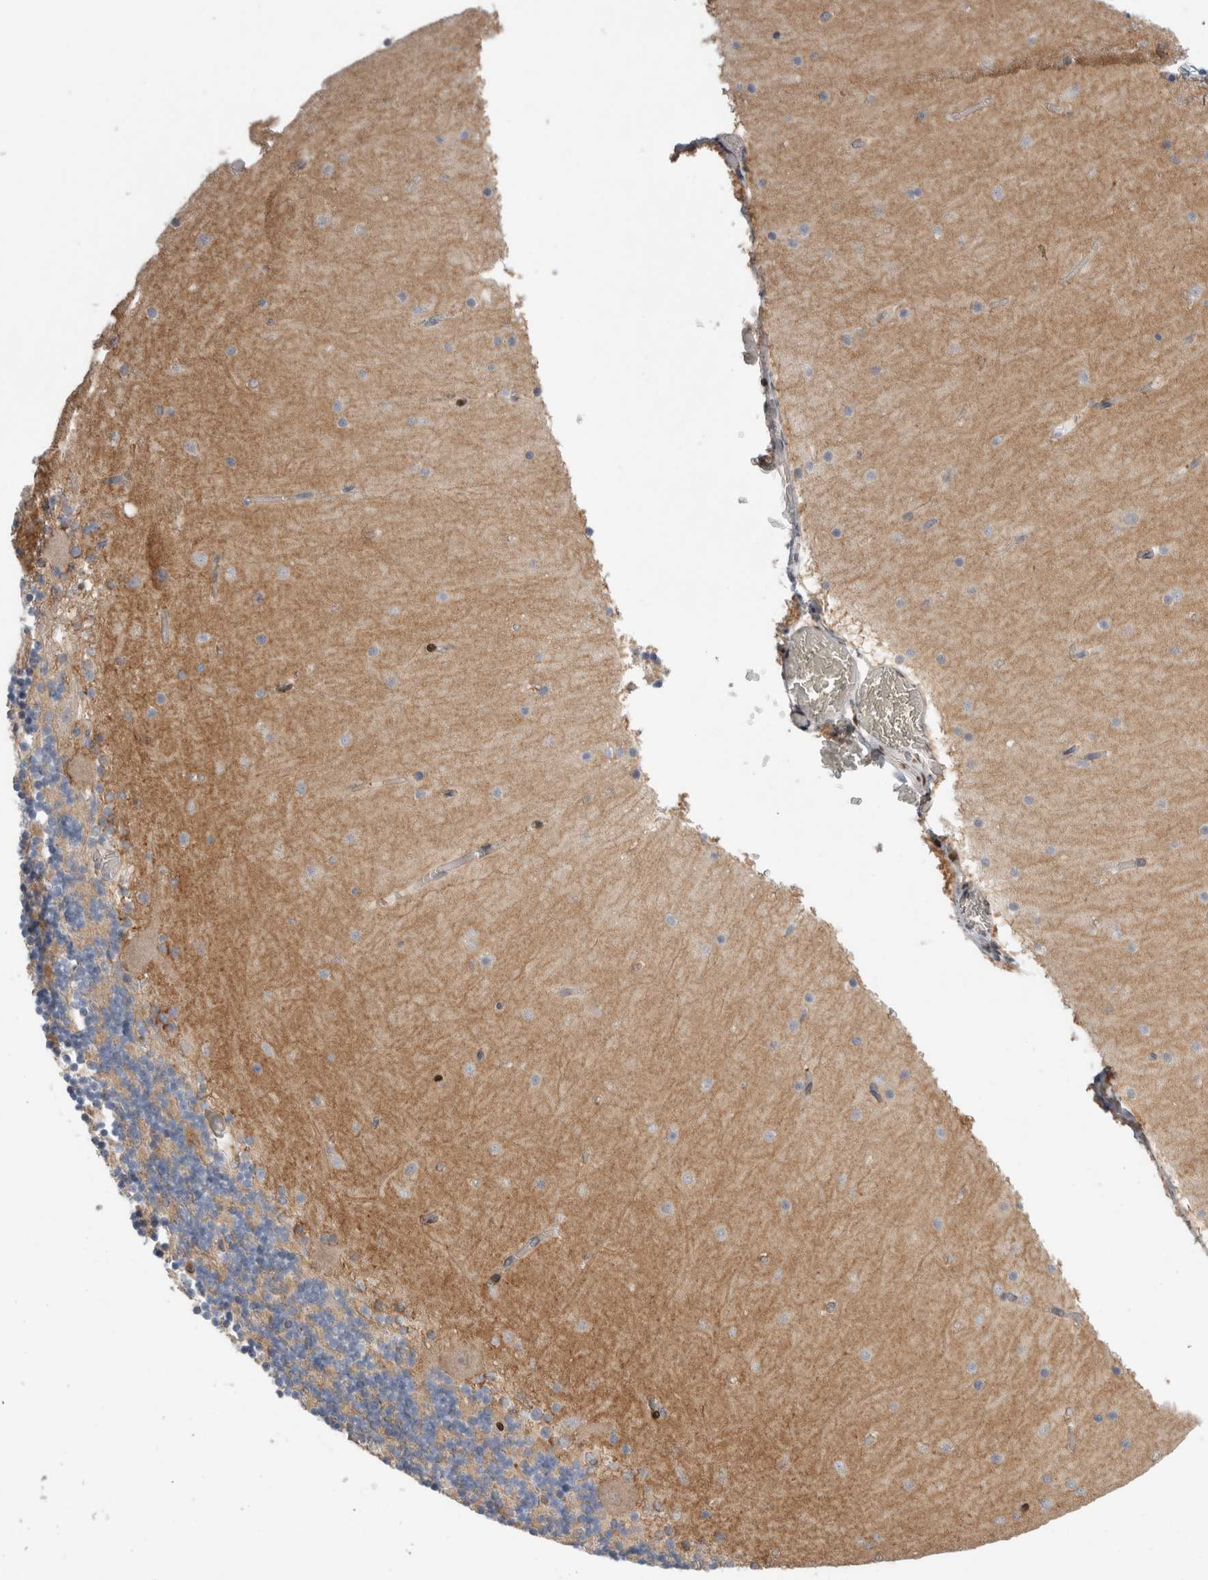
{"staining": {"intensity": "moderate", "quantity": ">75%", "location": "cytoplasmic/membranous"}, "tissue": "cerebellum", "cell_type": "Cells in granular layer", "image_type": "normal", "snomed": [{"axis": "morphology", "description": "Normal tissue, NOS"}, {"axis": "topography", "description": "Cerebellum"}], "caption": "Immunohistochemical staining of benign cerebellum exhibits moderate cytoplasmic/membranous protein expression in about >75% of cells in granular layer. (brown staining indicates protein expression, while blue staining denotes nuclei).", "gene": "DMTN", "patient": {"sex": "female", "age": 28}}